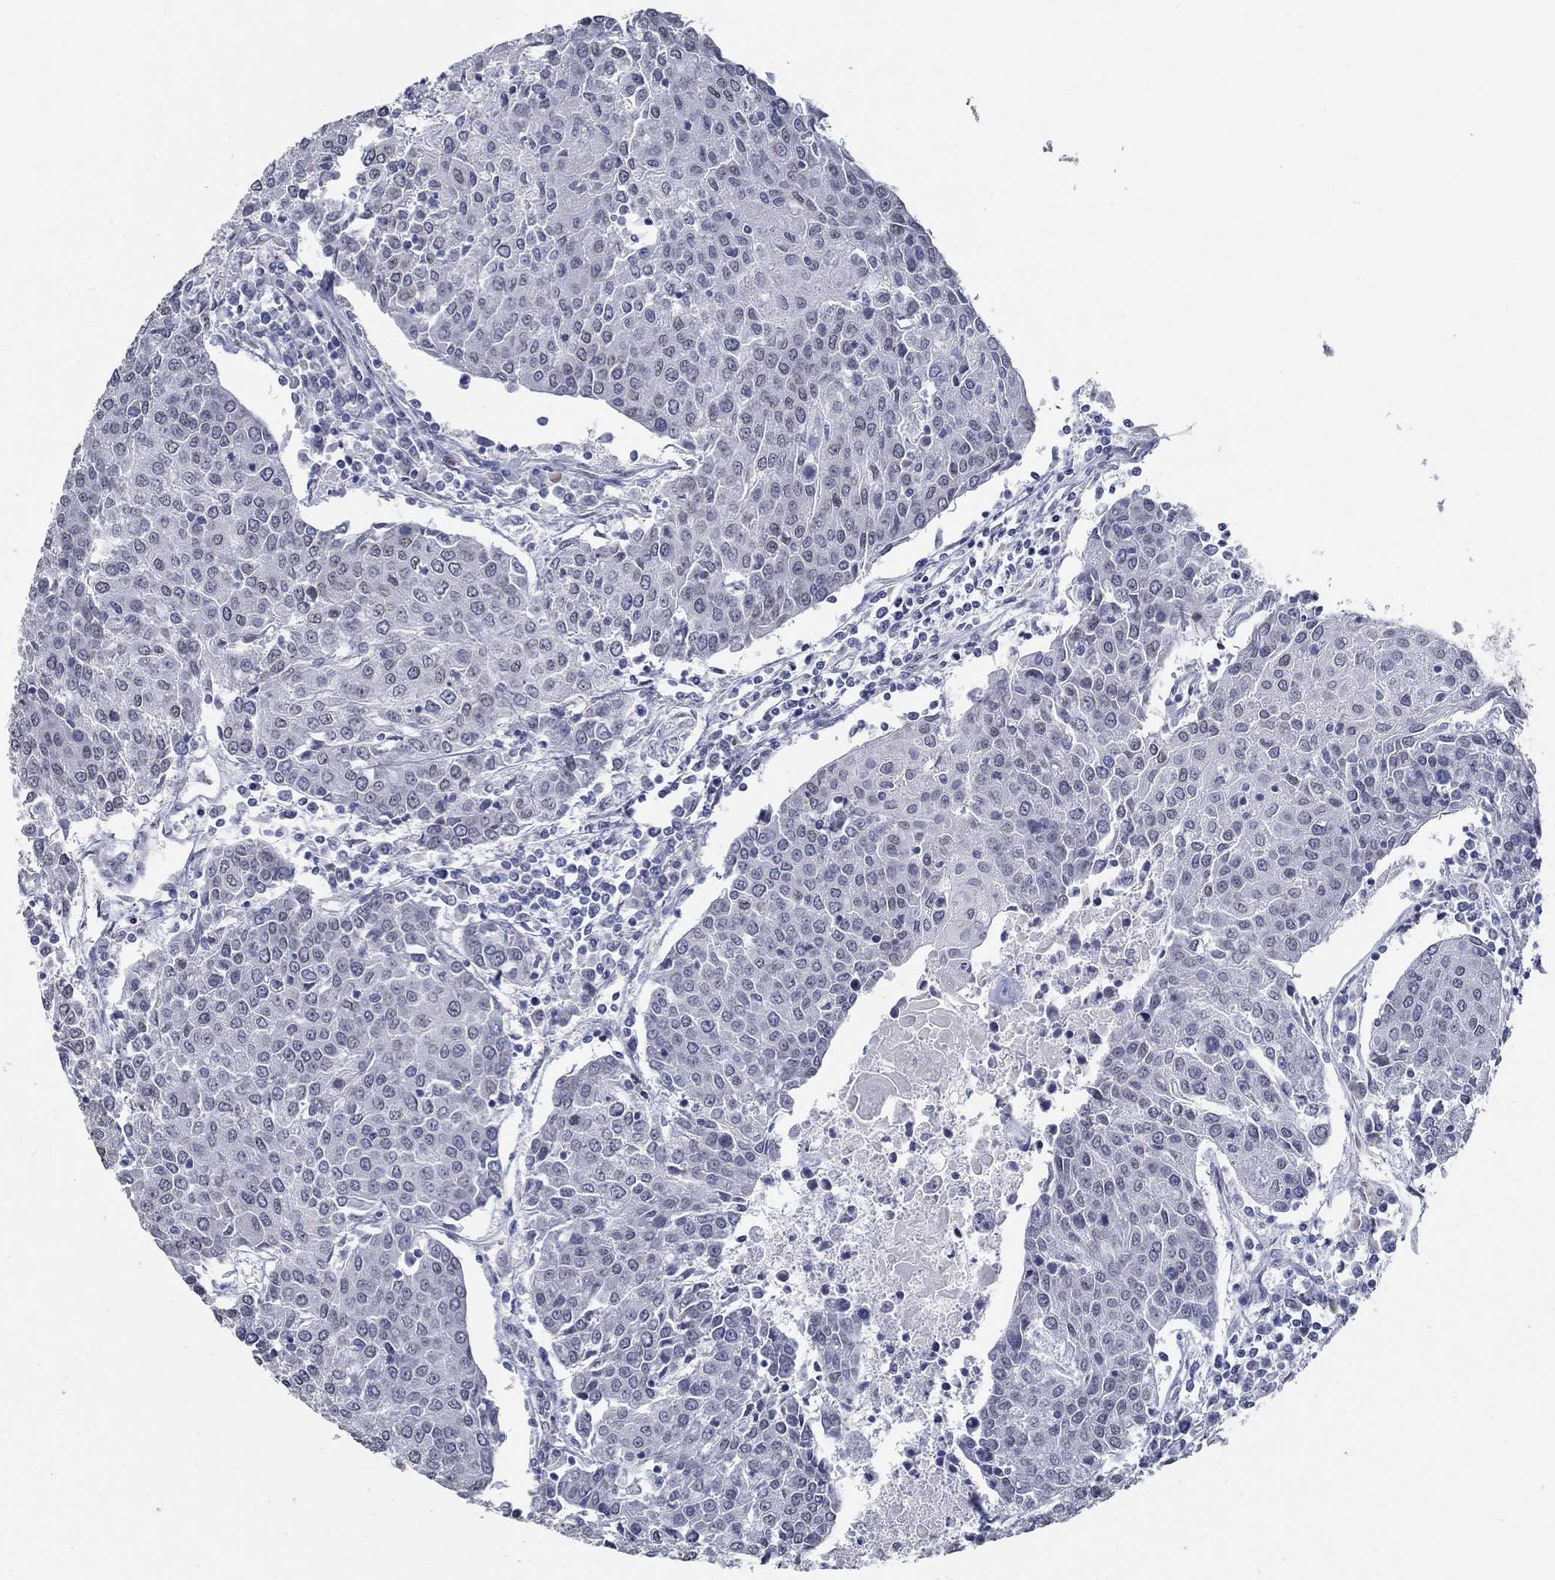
{"staining": {"intensity": "negative", "quantity": "none", "location": "none"}, "tissue": "urothelial cancer", "cell_type": "Tumor cells", "image_type": "cancer", "snomed": [{"axis": "morphology", "description": "Urothelial carcinoma, High grade"}, {"axis": "topography", "description": "Urinary bladder"}], "caption": "A micrograph of human urothelial carcinoma (high-grade) is negative for staining in tumor cells.", "gene": "NUP155", "patient": {"sex": "female", "age": 85}}